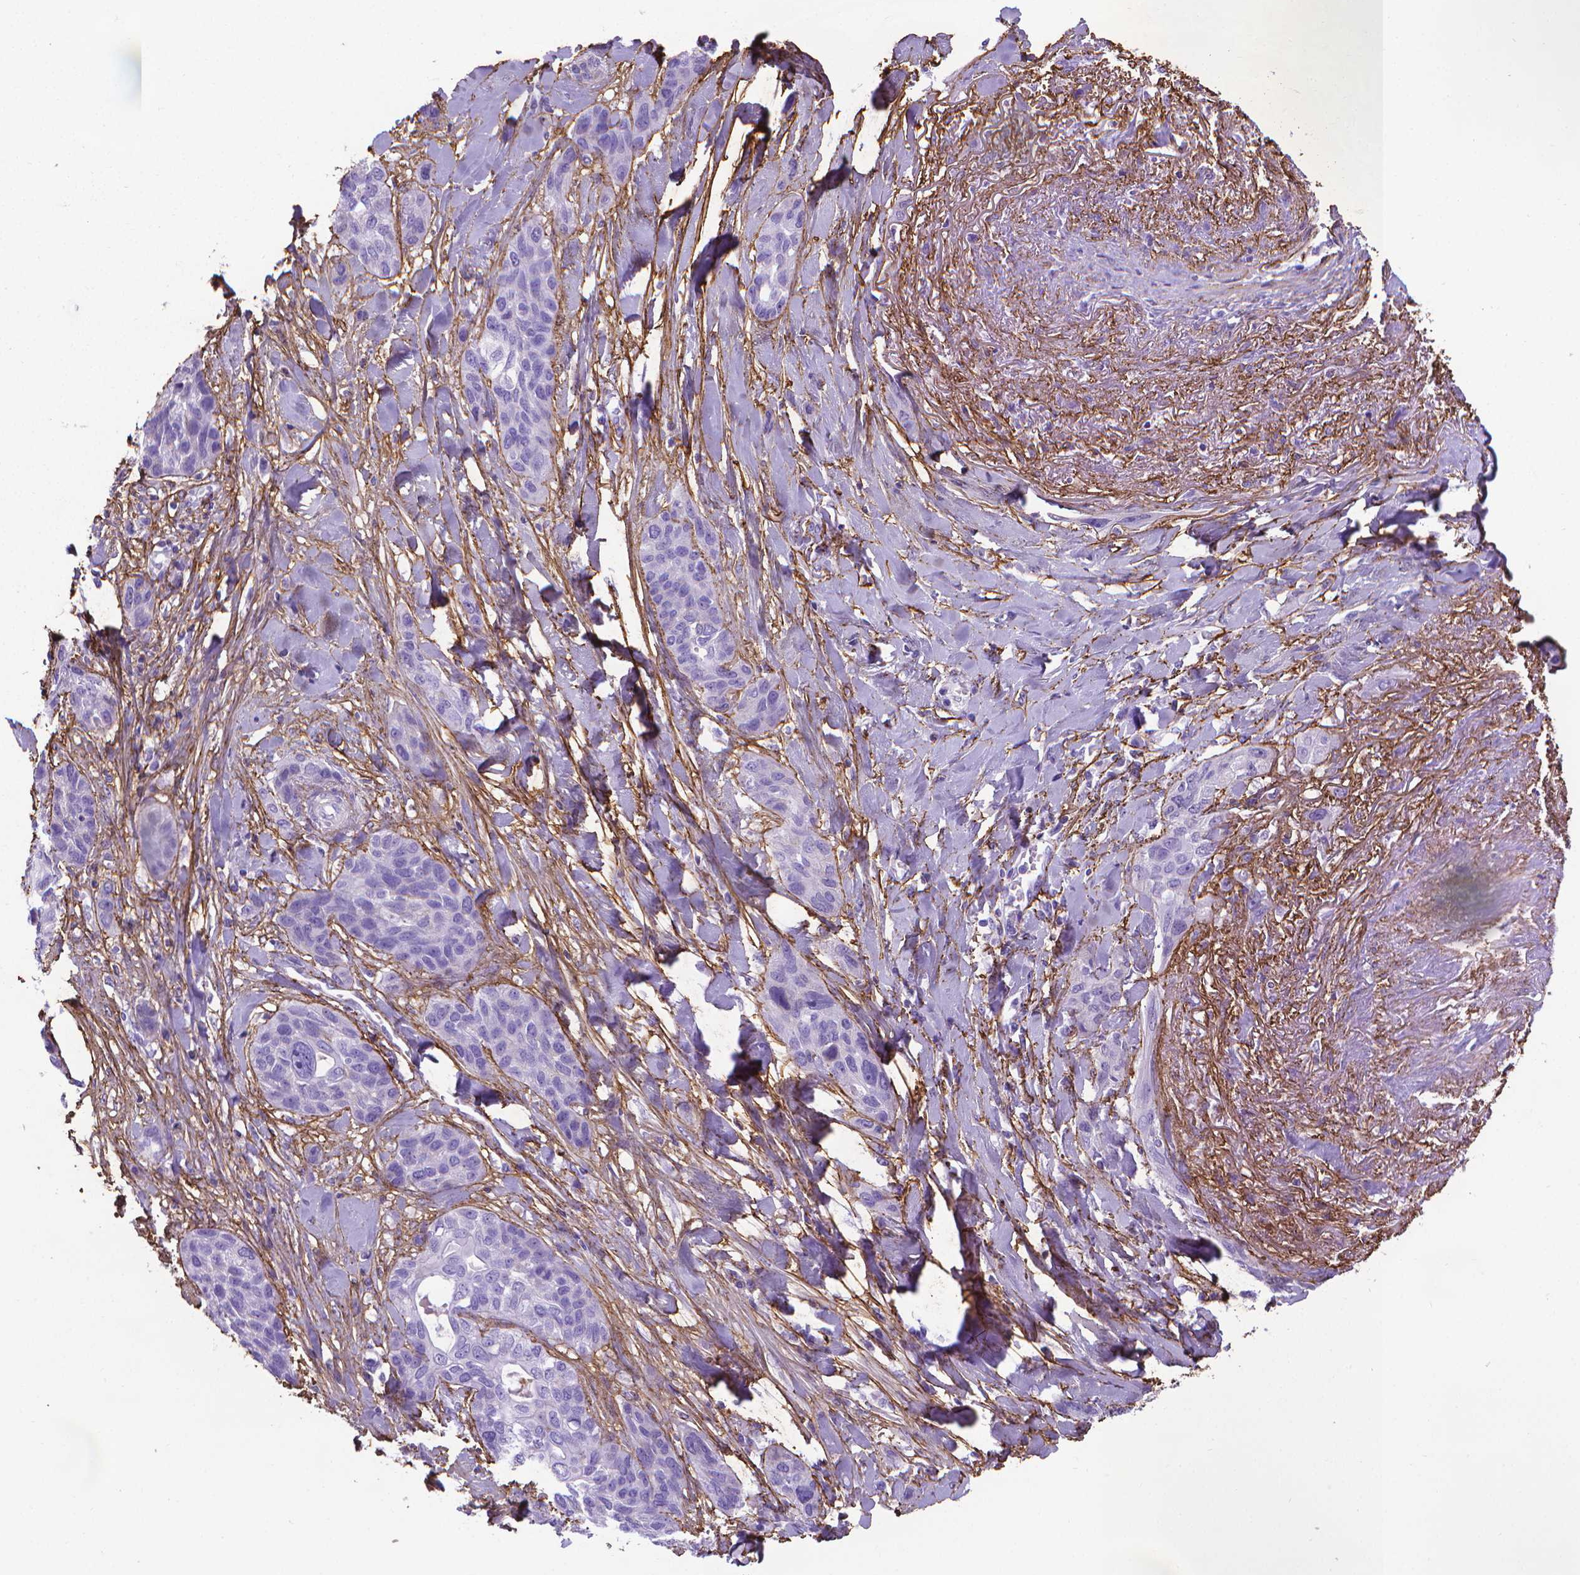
{"staining": {"intensity": "negative", "quantity": "none", "location": "none"}, "tissue": "lung cancer", "cell_type": "Tumor cells", "image_type": "cancer", "snomed": [{"axis": "morphology", "description": "Squamous cell carcinoma, NOS"}, {"axis": "topography", "description": "Lung"}], "caption": "Tumor cells are negative for brown protein staining in lung squamous cell carcinoma.", "gene": "MFAP2", "patient": {"sex": "female", "age": 70}}